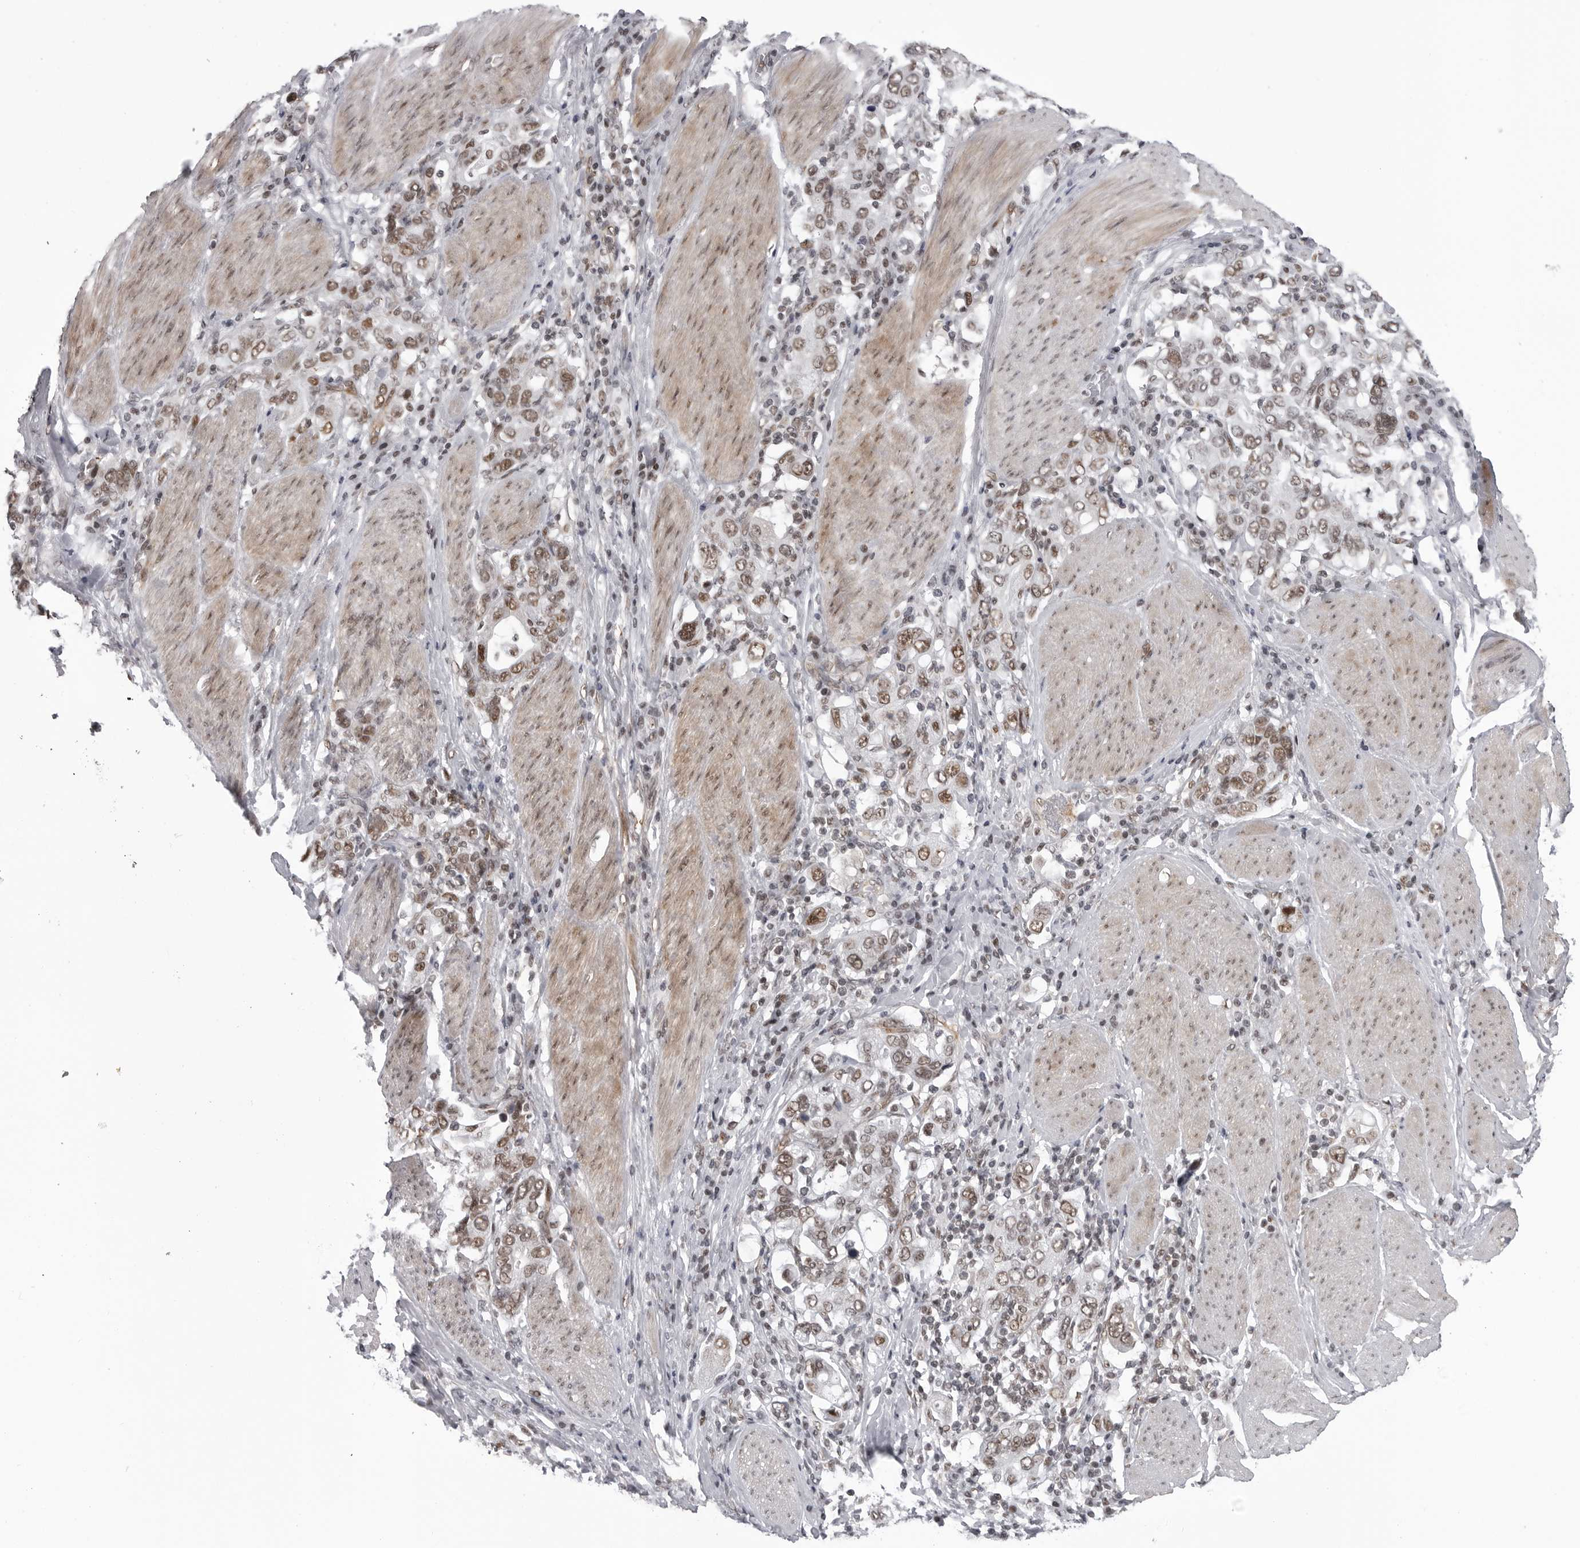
{"staining": {"intensity": "moderate", "quantity": ">75%", "location": "nuclear"}, "tissue": "stomach cancer", "cell_type": "Tumor cells", "image_type": "cancer", "snomed": [{"axis": "morphology", "description": "Adenocarcinoma, NOS"}, {"axis": "topography", "description": "Stomach, upper"}], "caption": "Immunohistochemical staining of stomach adenocarcinoma demonstrates moderate nuclear protein staining in approximately >75% of tumor cells. The staining was performed using DAB (3,3'-diaminobenzidine), with brown indicating positive protein expression. Nuclei are stained blue with hematoxylin.", "gene": "RNF26", "patient": {"sex": "male", "age": 62}}